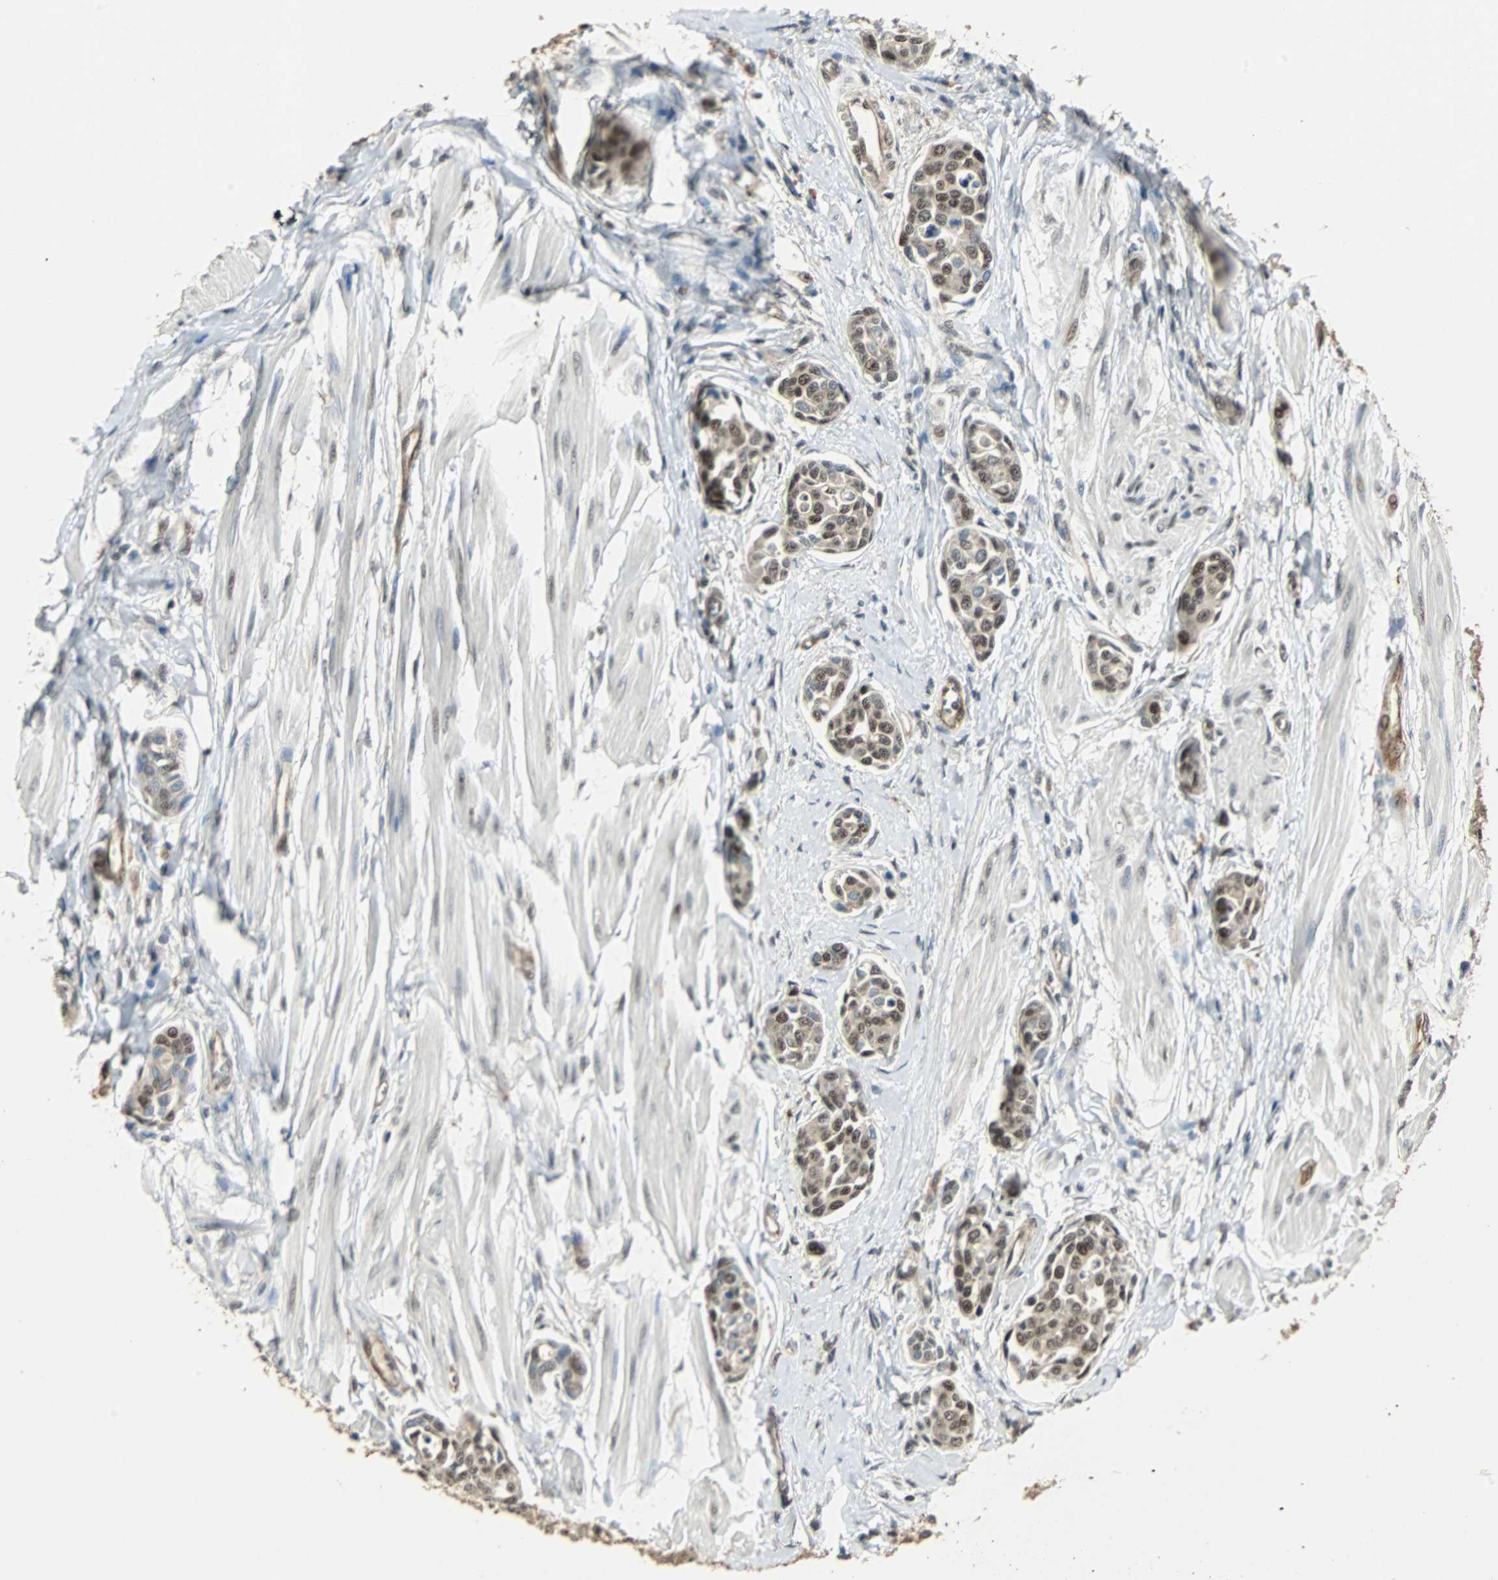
{"staining": {"intensity": "strong", "quantity": ">75%", "location": "nuclear"}, "tissue": "urothelial cancer", "cell_type": "Tumor cells", "image_type": "cancer", "snomed": [{"axis": "morphology", "description": "Urothelial carcinoma, High grade"}, {"axis": "topography", "description": "Urinary bladder"}], "caption": "Urothelial carcinoma (high-grade) stained with immunohistochemistry displays strong nuclear positivity in about >75% of tumor cells. (Brightfield microscopy of DAB IHC at high magnification).", "gene": "MED4", "patient": {"sex": "male", "age": 78}}